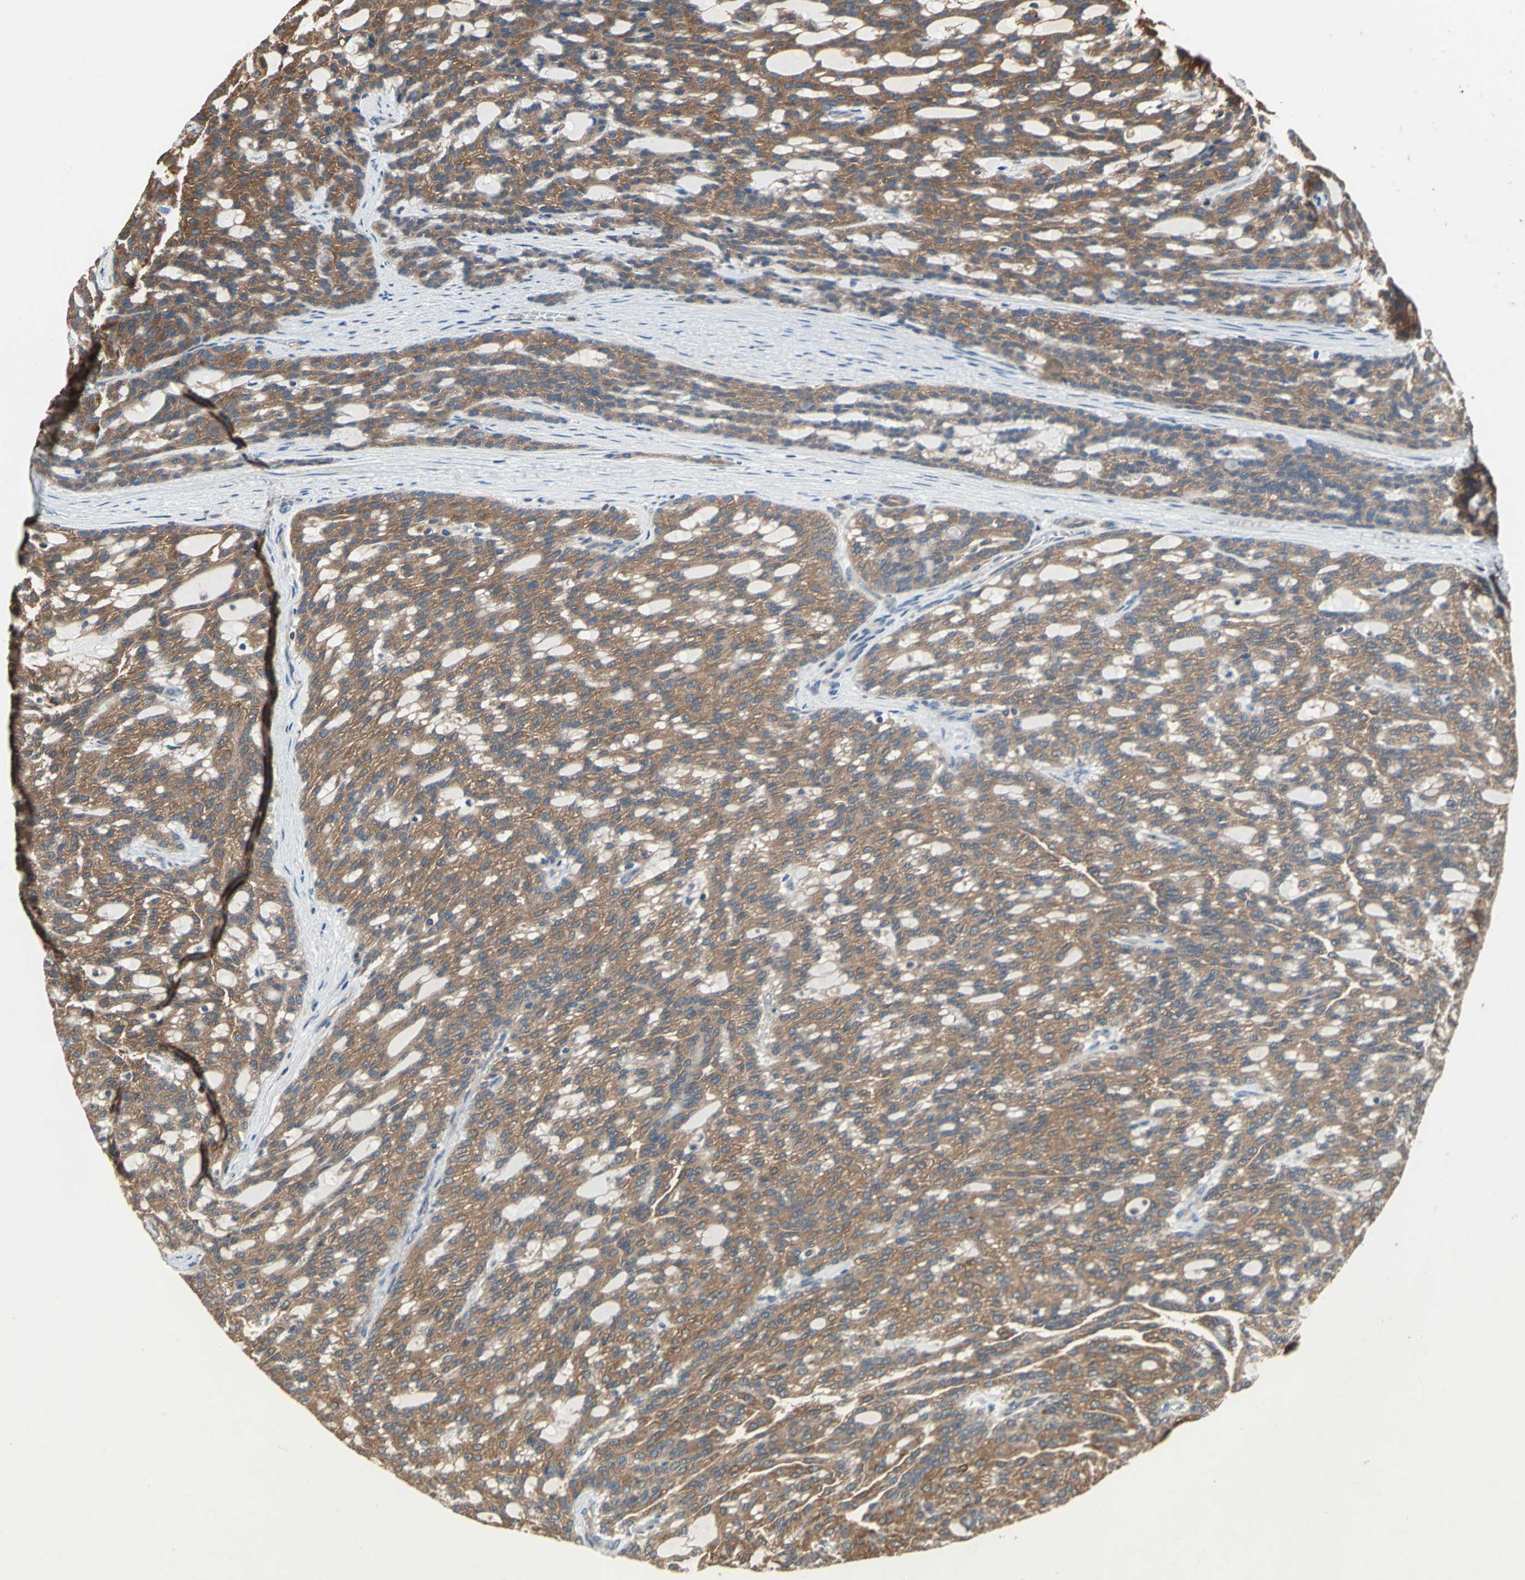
{"staining": {"intensity": "strong", "quantity": ">75%", "location": "cytoplasmic/membranous"}, "tissue": "renal cancer", "cell_type": "Tumor cells", "image_type": "cancer", "snomed": [{"axis": "morphology", "description": "Adenocarcinoma, NOS"}, {"axis": "topography", "description": "Kidney"}], "caption": "Strong cytoplasmic/membranous staining is identified in approximately >75% of tumor cells in renal cancer (adenocarcinoma).", "gene": "CAPN1", "patient": {"sex": "male", "age": 63}}